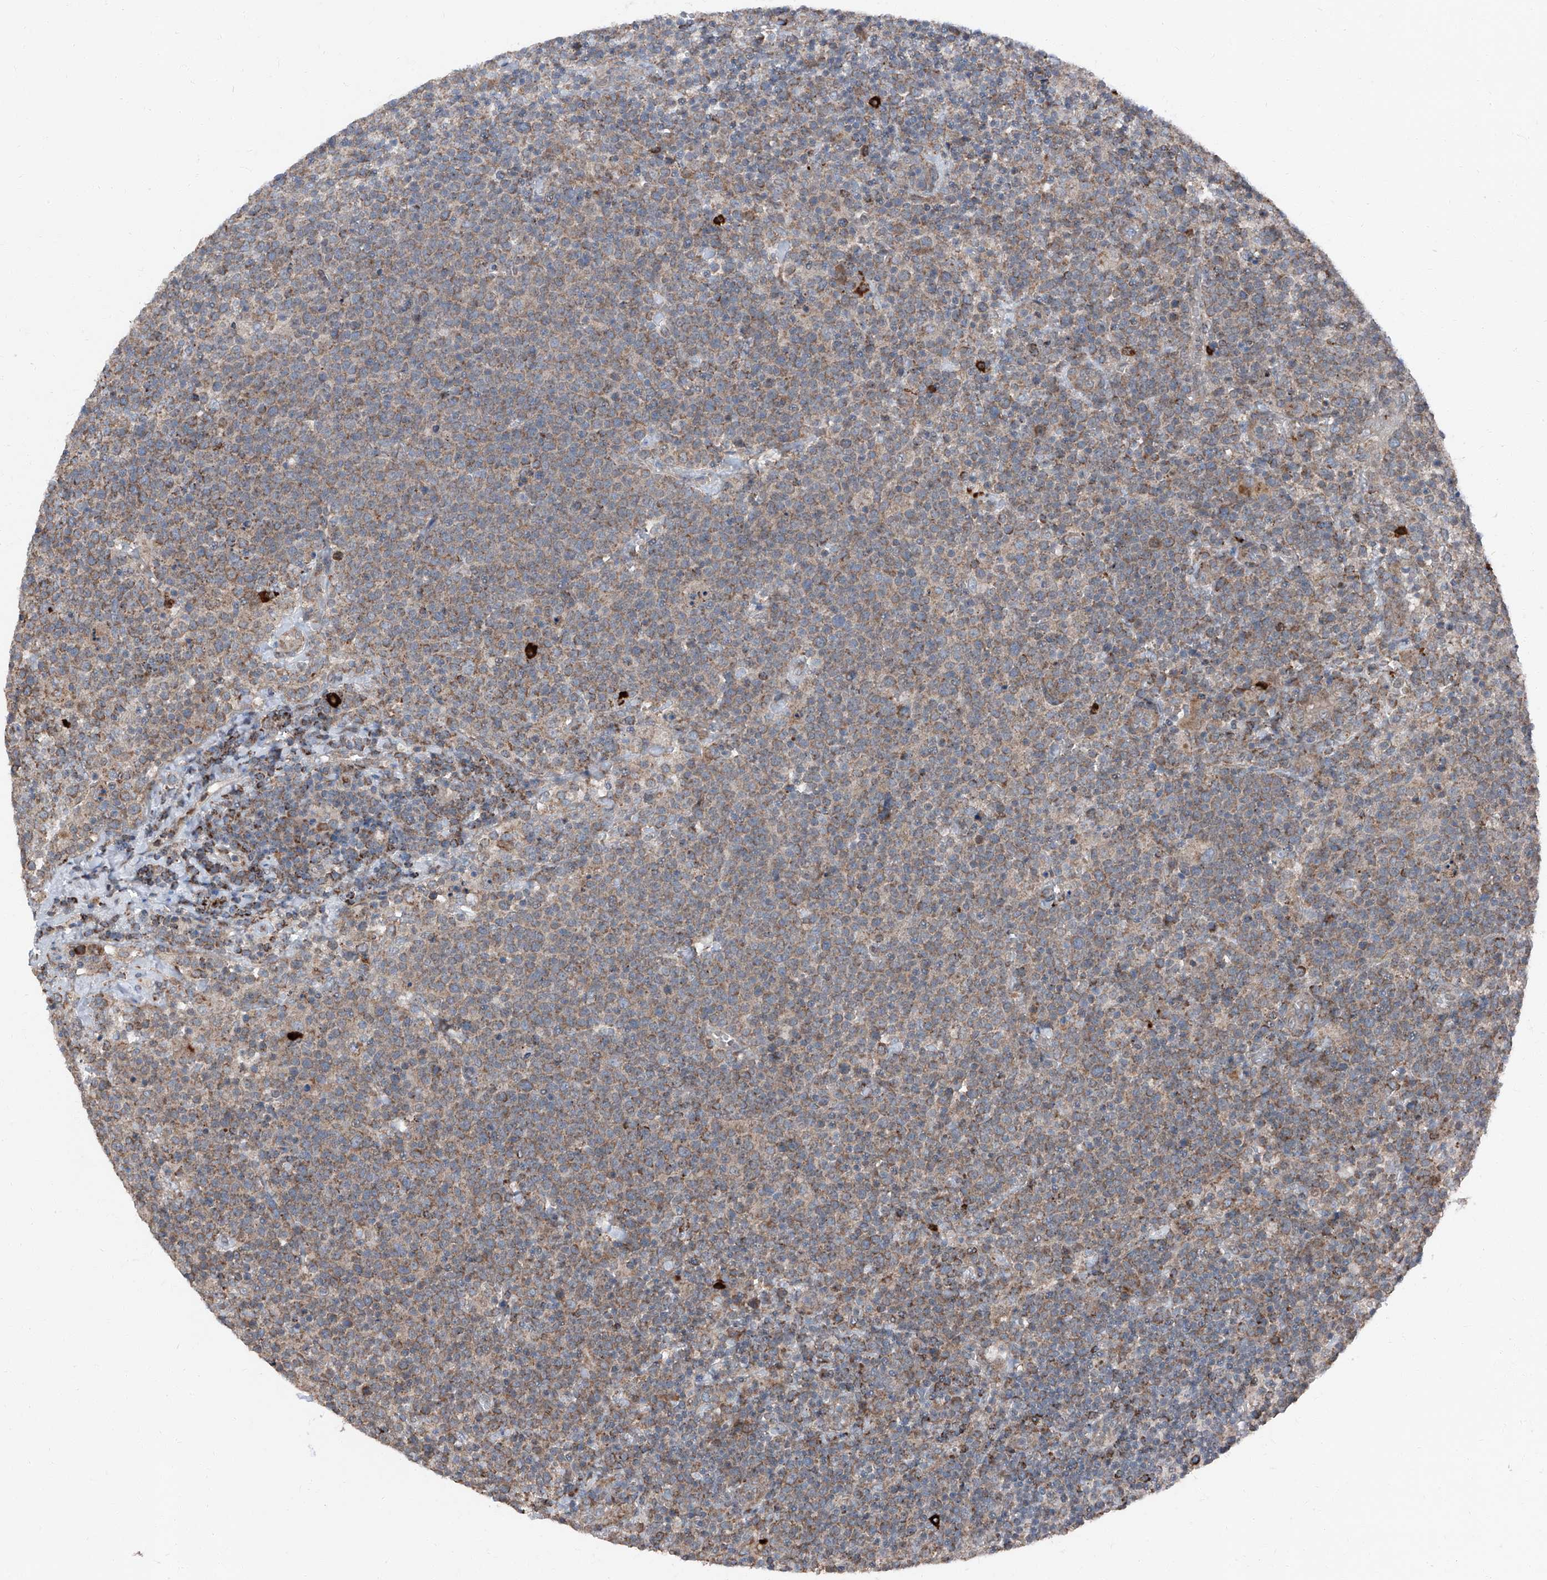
{"staining": {"intensity": "weak", "quantity": "25%-75%", "location": "cytoplasmic/membranous"}, "tissue": "lymphoma", "cell_type": "Tumor cells", "image_type": "cancer", "snomed": [{"axis": "morphology", "description": "Malignant lymphoma, non-Hodgkin's type, High grade"}, {"axis": "topography", "description": "Lymph node"}], "caption": "Immunohistochemistry (DAB) staining of high-grade malignant lymphoma, non-Hodgkin's type exhibits weak cytoplasmic/membranous protein expression in approximately 25%-75% of tumor cells.", "gene": "LIMK1", "patient": {"sex": "male", "age": 61}}